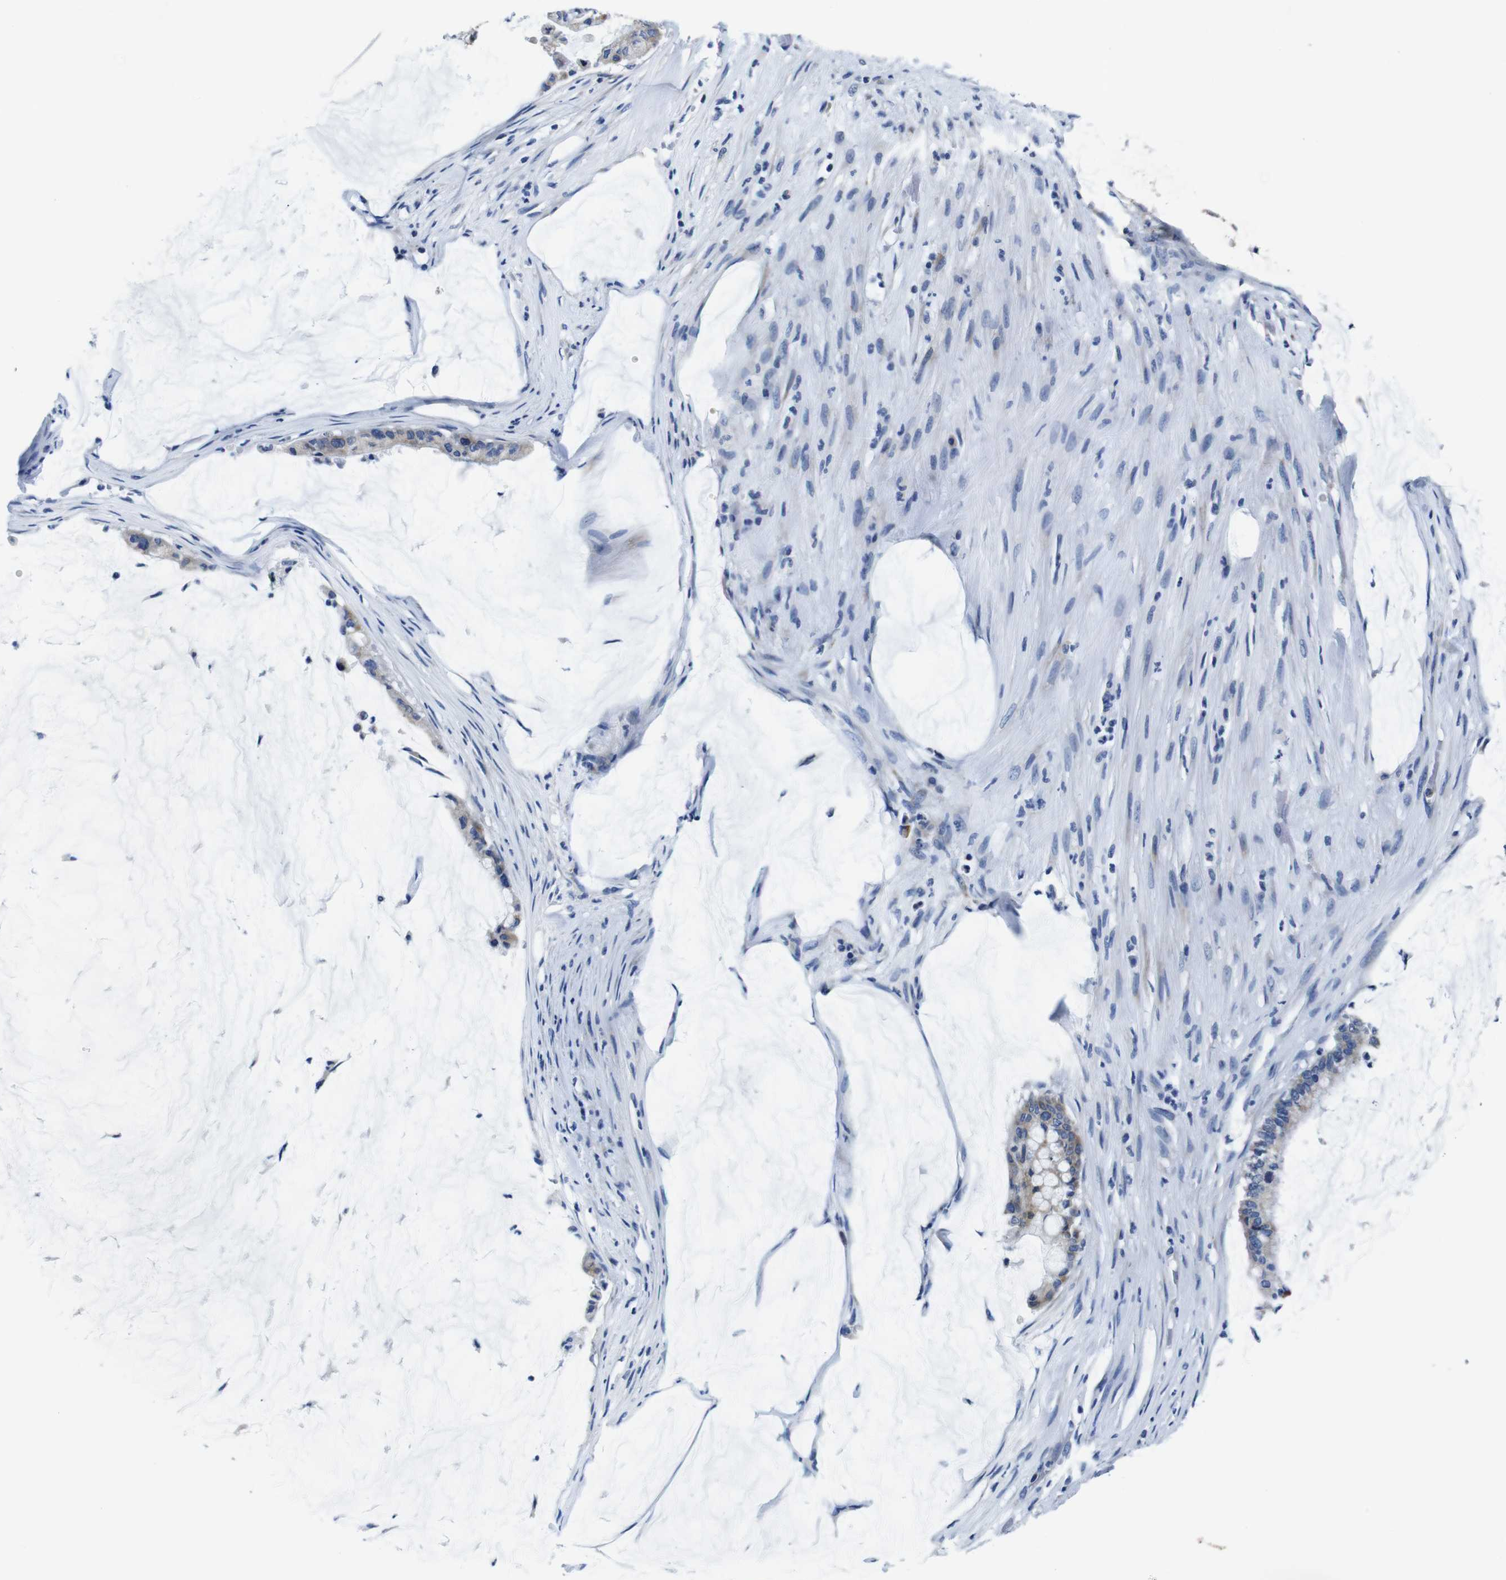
{"staining": {"intensity": "weak", "quantity": "25%-75%", "location": "cytoplasmic/membranous"}, "tissue": "pancreatic cancer", "cell_type": "Tumor cells", "image_type": "cancer", "snomed": [{"axis": "morphology", "description": "Adenocarcinoma, NOS"}, {"axis": "topography", "description": "Pancreas"}], "caption": "A brown stain labels weak cytoplasmic/membranous expression of a protein in human pancreatic cancer (adenocarcinoma) tumor cells.", "gene": "SNX19", "patient": {"sex": "male", "age": 41}}